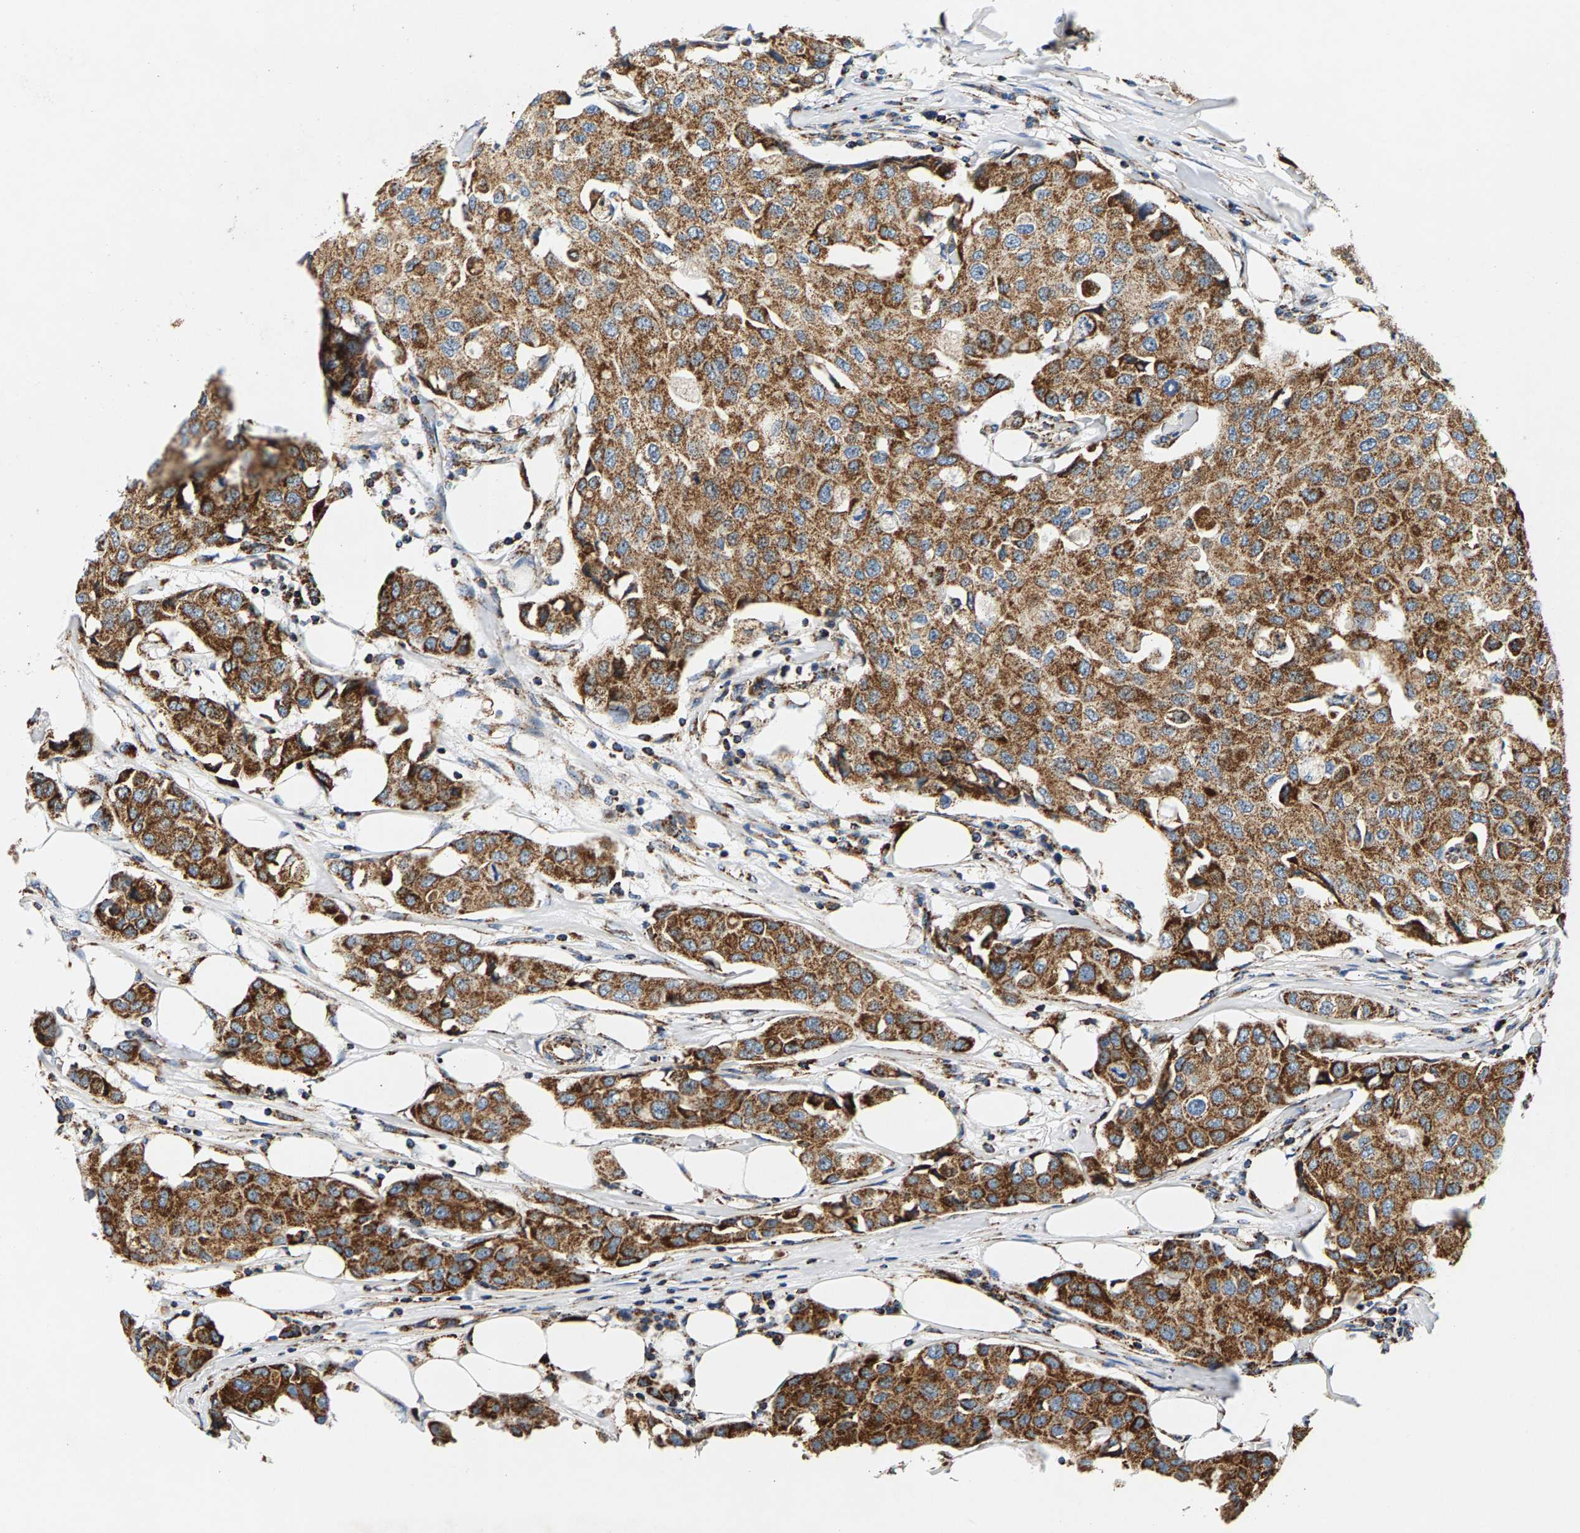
{"staining": {"intensity": "strong", "quantity": ">75%", "location": "cytoplasmic/membranous"}, "tissue": "breast cancer", "cell_type": "Tumor cells", "image_type": "cancer", "snomed": [{"axis": "morphology", "description": "Duct carcinoma"}, {"axis": "topography", "description": "Breast"}], "caption": "Strong cytoplasmic/membranous expression for a protein is seen in approximately >75% of tumor cells of breast cancer (intraductal carcinoma) using immunohistochemistry (IHC).", "gene": "PDE1A", "patient": {"sex": "female", "age": 80}}